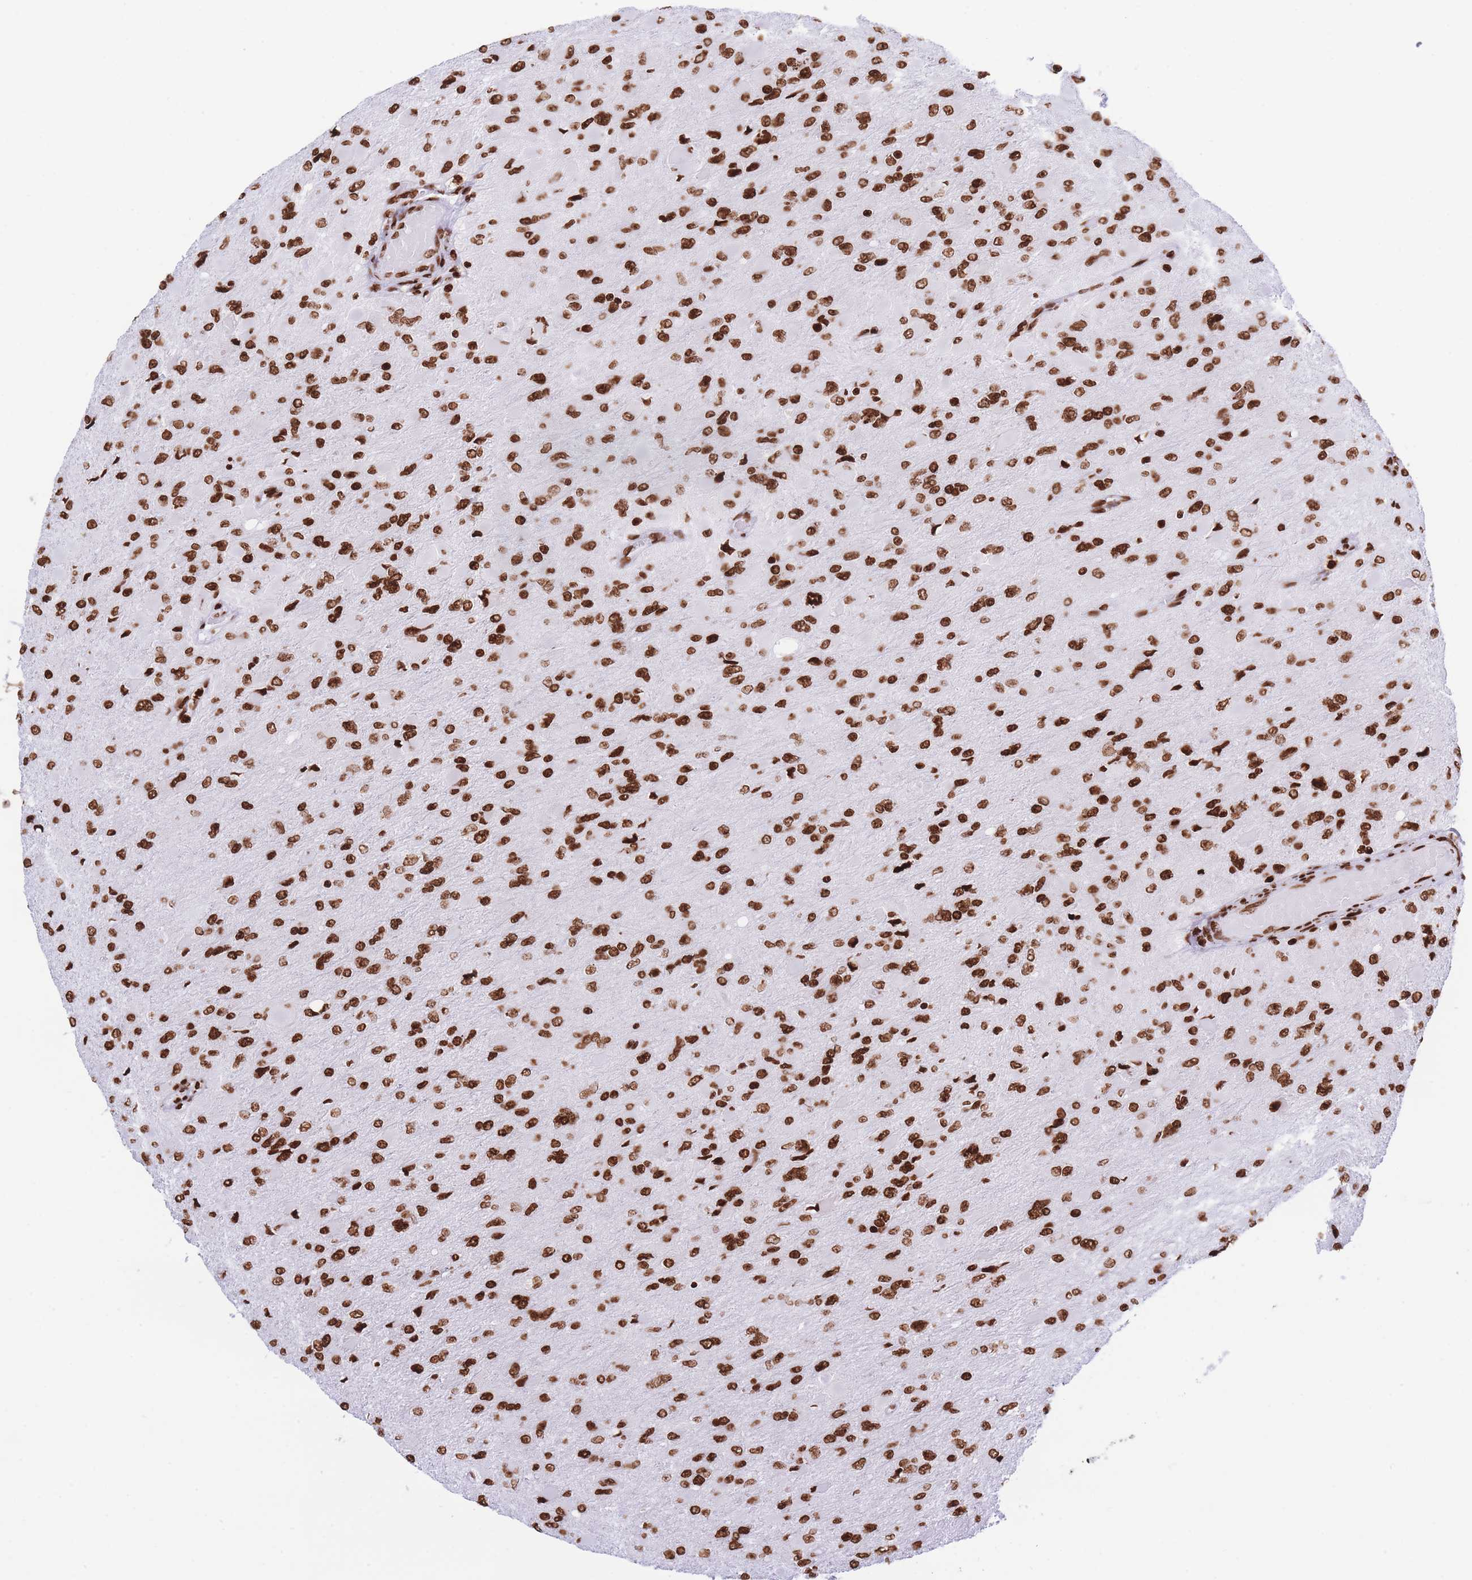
{"staining": {"intensity": "strong", "quantity": ">75%", "location": "nuclear"}, "tissue": "glioma", "cell_type": "Tumor cells", "image_type": "cancer", "snomed": [{"axis": "morphology", "description": "Glioma, malignant, High grade"}, {"axis": "topography", "description": "Cerebral cortex"}], "caption": "A micrograph of glioma stained for a protein shows strong nuclear brown staining in tumor cells.", "gene": "H2BC11", "patient": {"sex": "female", "age": 36}}